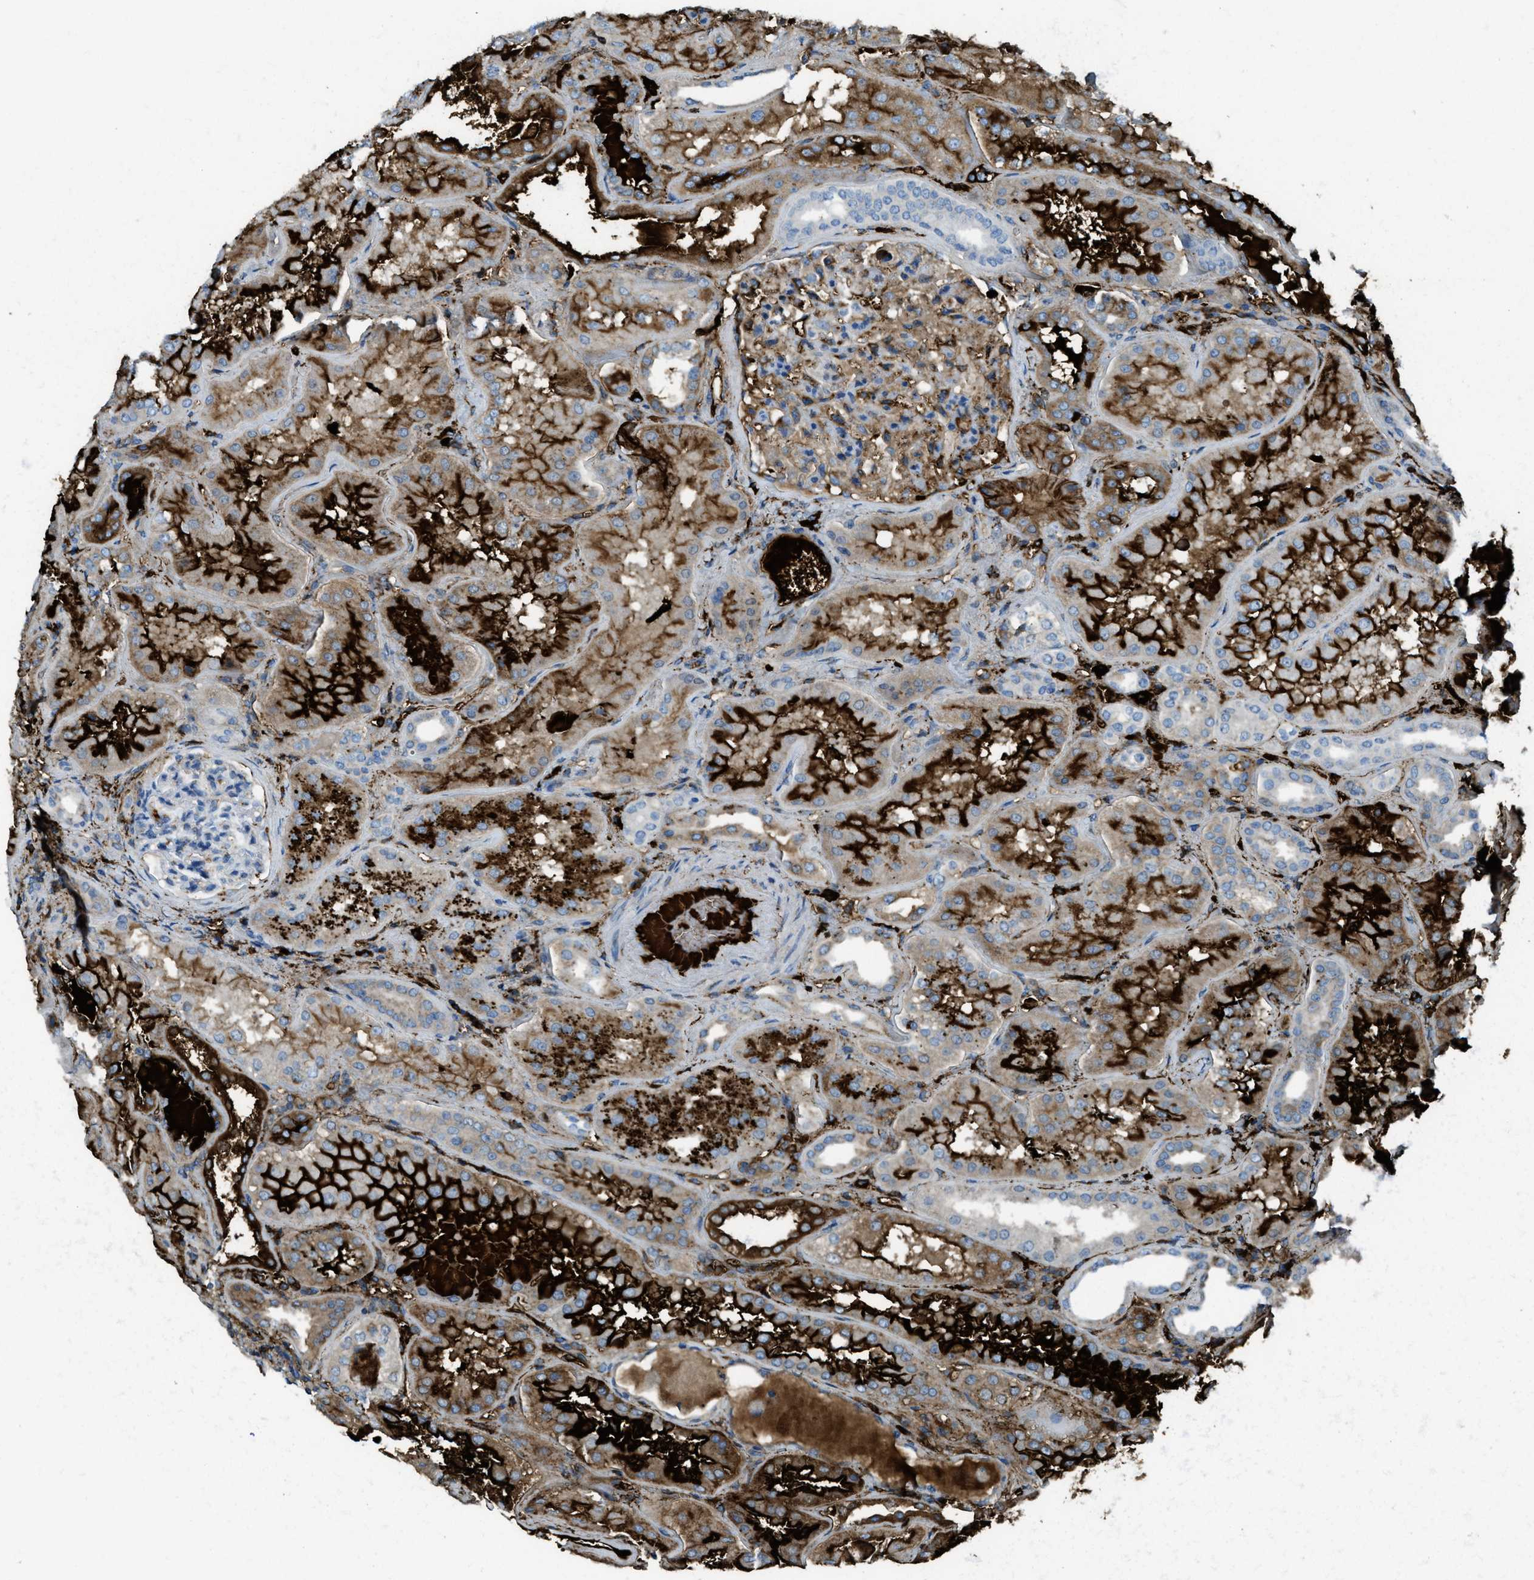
{"staining": {"intensity": "weak", "quantity": "25%-75%", "location": "cytoplasmic/membranous"}, "tissue": "kidney", "cell_type": "Cells in glomeruli", "image_type": "normal", "snomed": [{"axis": "morphology", "description": "Normal tissue, NOS"}, {"axis": "topography", "description": "Kidney"}], "caption": "Protein staining of unremarkable kidney demonstrates weak cytoplasmic/membranous staining in about 25%-75% of cells in glomeruli.", "gene": "TRIM59", "patient": {"sex": "female", "age": 56}}